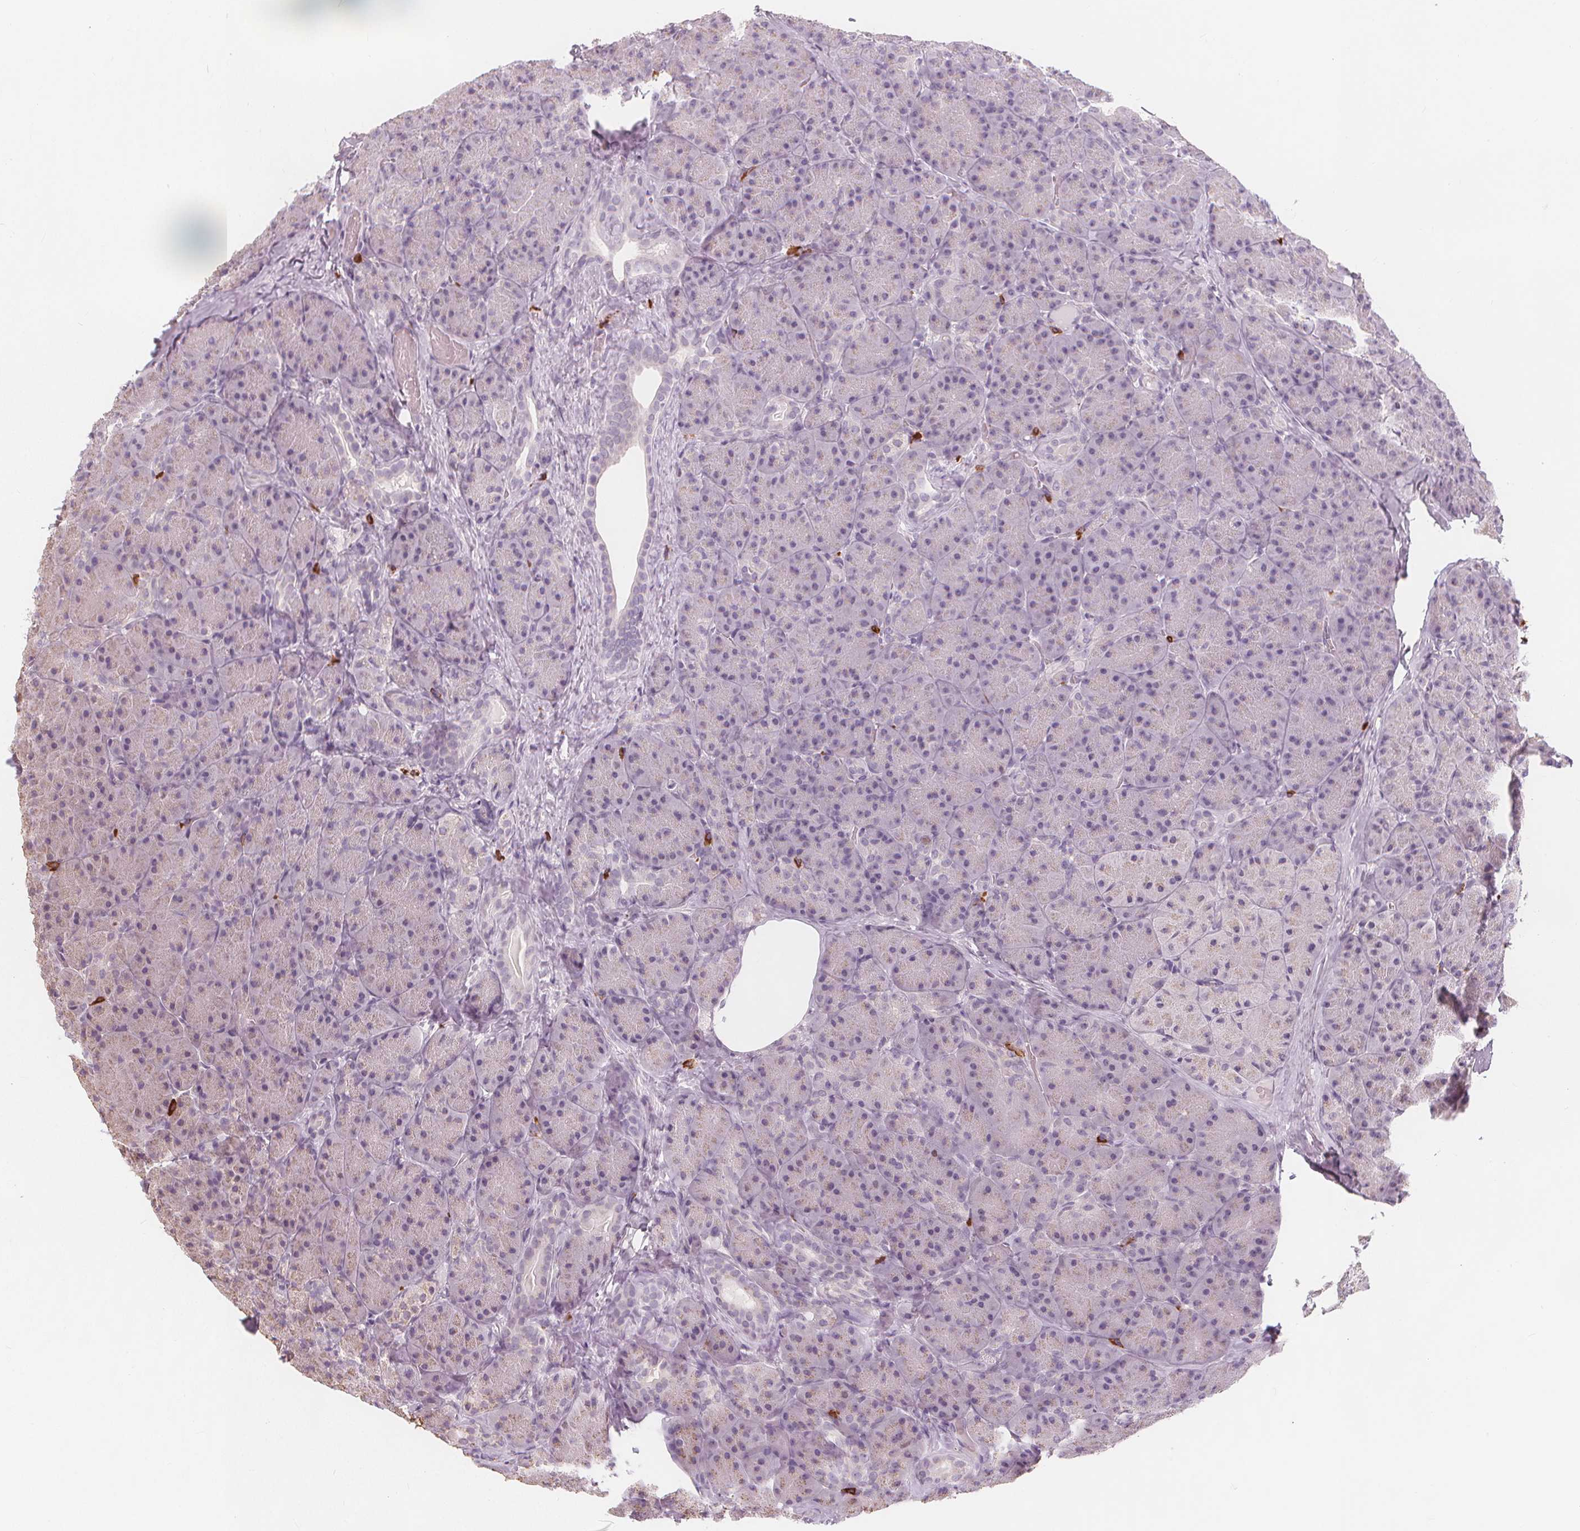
{"staining": {"intensity": "weak", "quantity": "<25%", "location": "cytoplasmic/membranous"}, "tissue": "pancreas", "cell_type": "Exocrine glandular cells", "image_type": "normal", "snomed": [{"axis": "morphology", "description": "Normal tissue, NOS"}, {"axis": "topography", "description": "Pancreas"}], "caption": "Image shows no protein expression in exocrine glandular cells of benign pancreas. (Brightfield microscopy of DAB immunohistochemistry at high magnification).", "gene": "TIPIN", "patient": {"sex": "male", "age": 57}}